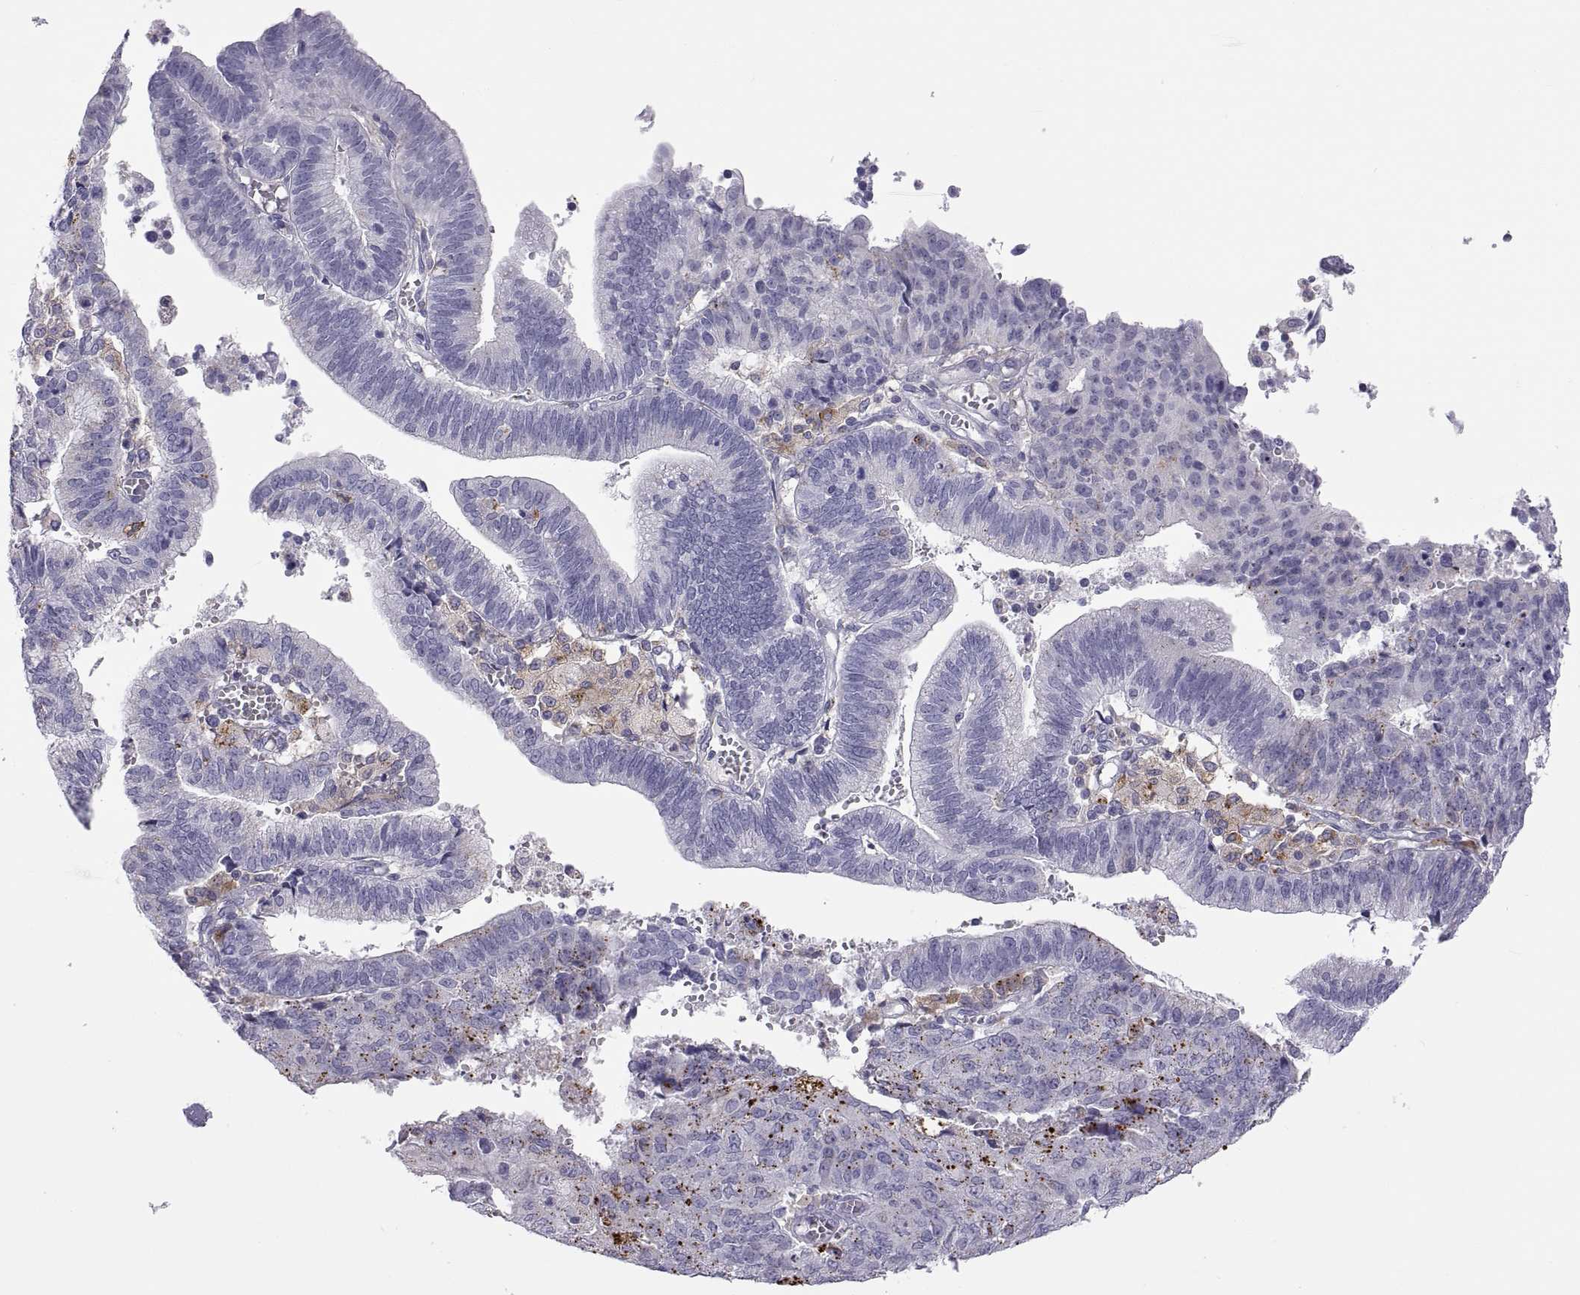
{"staining": {"intensity": "negative", "quantity": "none", "location": "none"}, "tissue": "endometrial cancer", "cell_type": "Tumor cells", "image_type": "cancer", "snomed": [{"axis": "morphology", "description": "Adenocarcinoma, NOS"}, {"axis": "topography", "description": "Endometrium"}], "caption": "DAB immunohistochemical staining of endometrial cancer displays no significant positivity in tumor cells. (DAB IHC, high magnification).", "gene": "RGS19", "patient": {"sex": "female", "age": 82}}